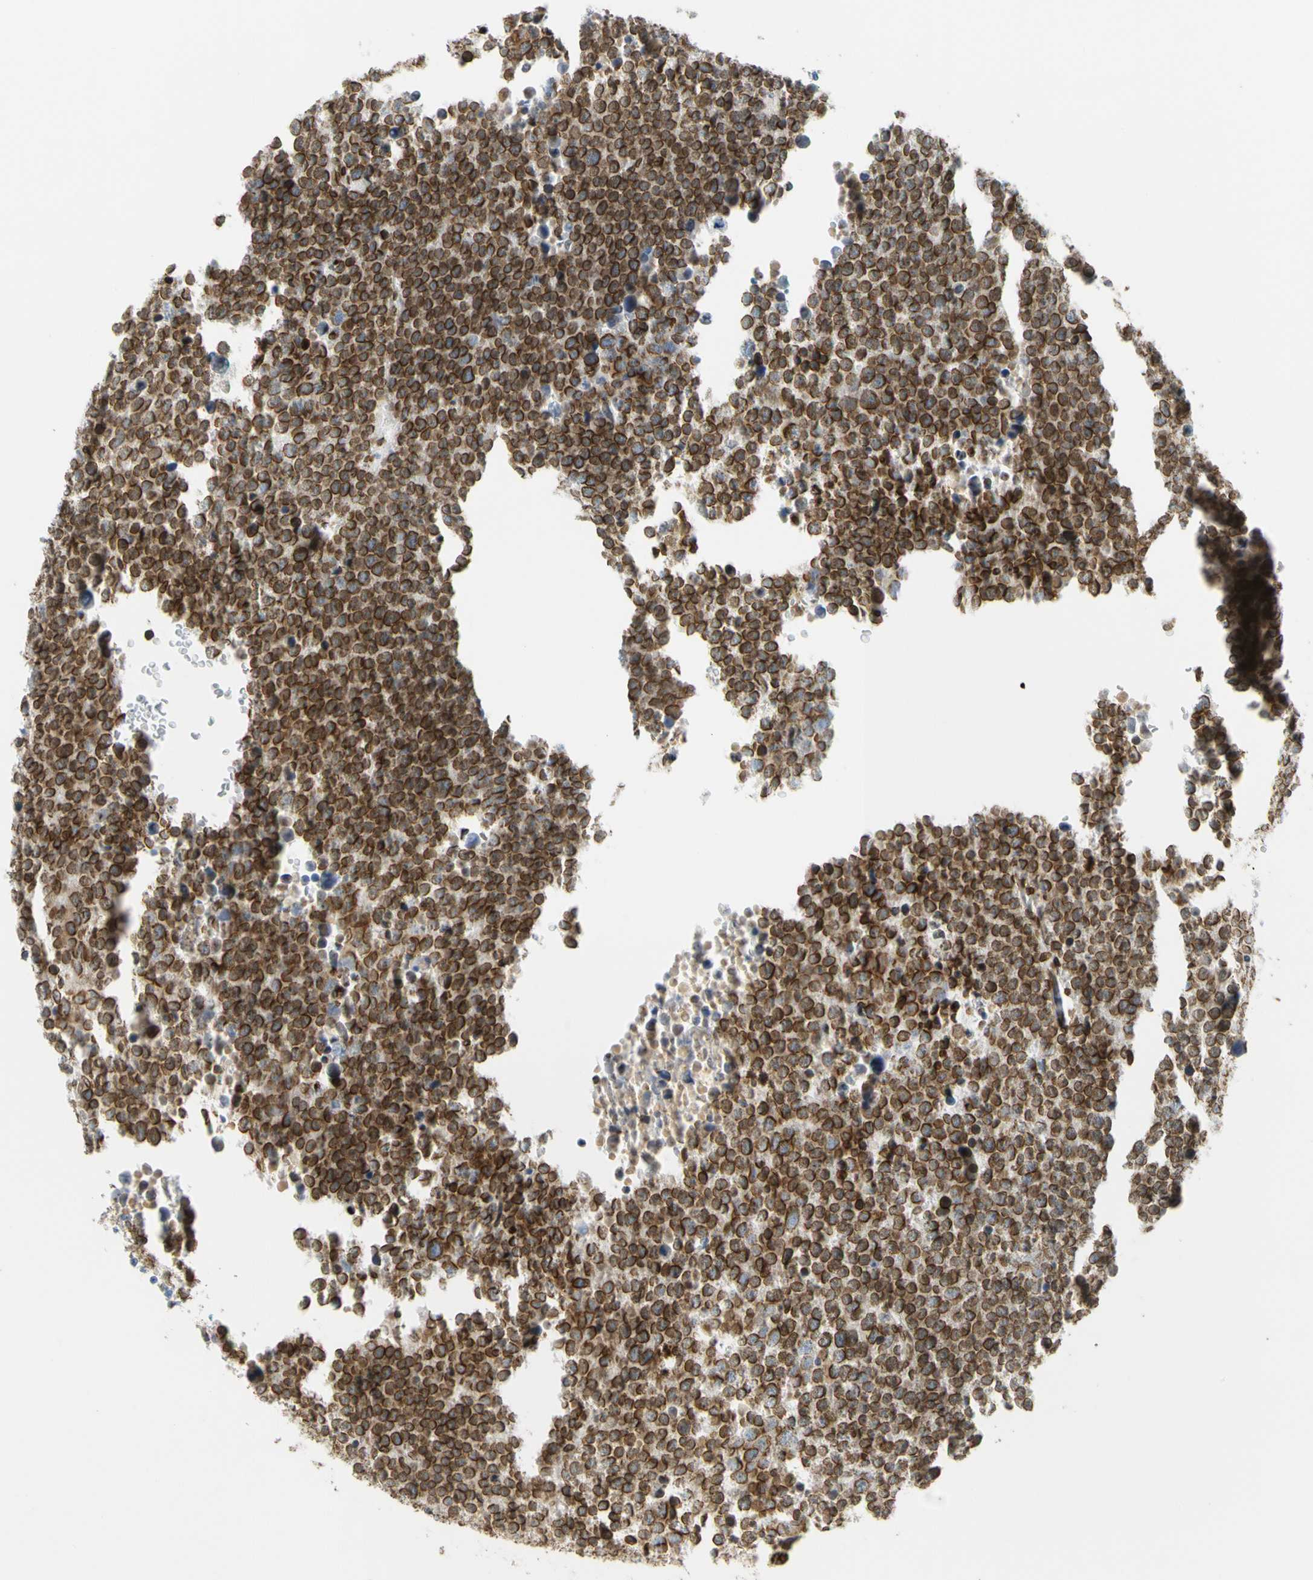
{"staining": {"intensity": "strong", "quantity": ">75%", "location": "cytoplasmic/membranous,nuclear"}, "tissue": "testis cancer", "cell_type": "Tumor cells", "image_type": "cancer", "snomed": [{"axis": "morphology", "description": "Seminoma, NOS"}, {"axis": "topography", "description": "Testis"}], "caption": "Human testis seminoma stained for a protein (brown) shows strong cytoplasmic/membranous and nuclear positive positivity in approximately >75% of tumor cells.", "gene": "SUN1", "patient": {"sex": "male", "age": 71}}